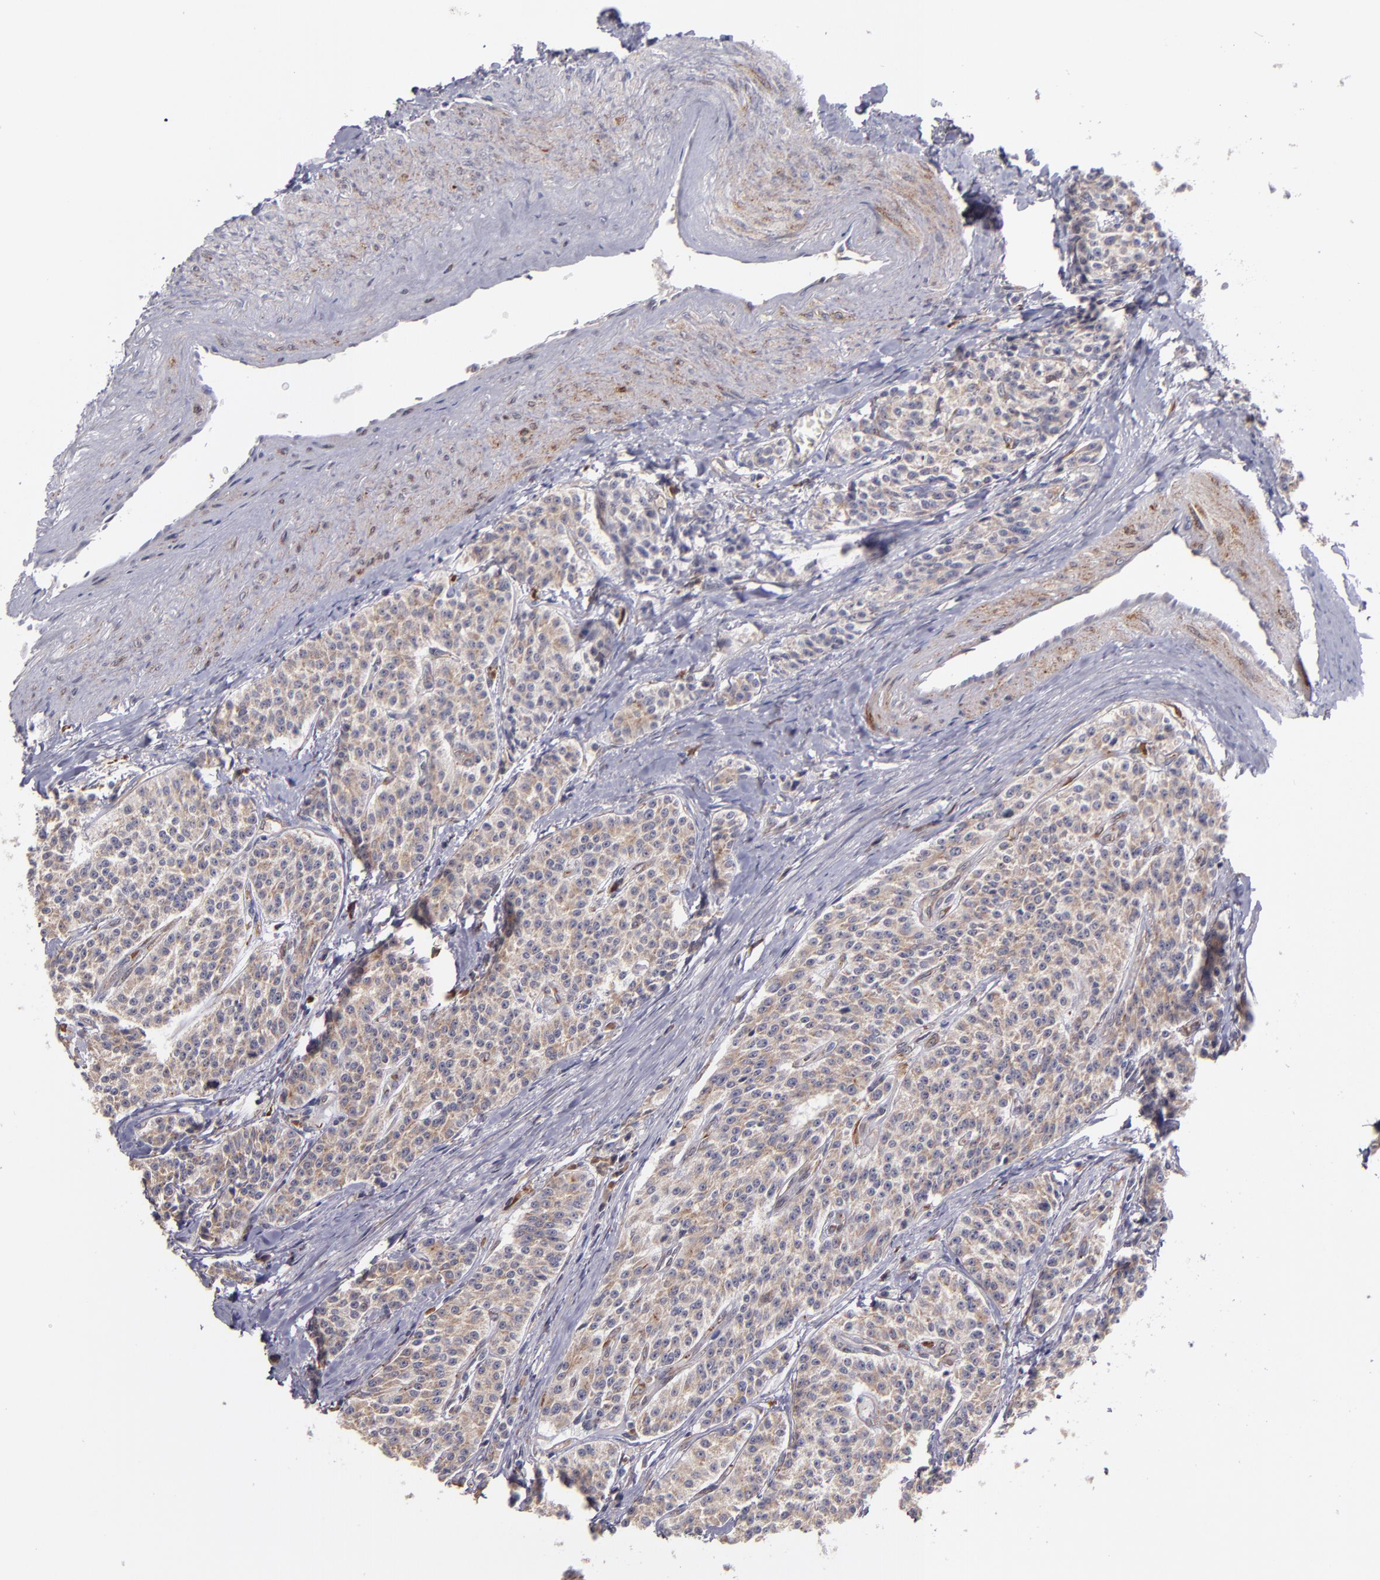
{"staining": {"intensity": "weak", "quantity": ">75%", "location": "cytoplasmic/membranous"}, "tissue": "carcinoid", "cell_type": "Tumor cells", "image_type": "cancer", "snomed": [{"axis": "morphology", "description": "Carcinoid, malignant, NOS"}, {"axis": "topography", "description": "Stomach"}], "caption": "This is a micrograph of immunohistochemistry (IHC) staining of carcinoid, which shows weak positivity in the cytoplasmic/membranous of tumor cells.", "gene": "CASP1", "patient": {"sex": "female", "age": 76}}